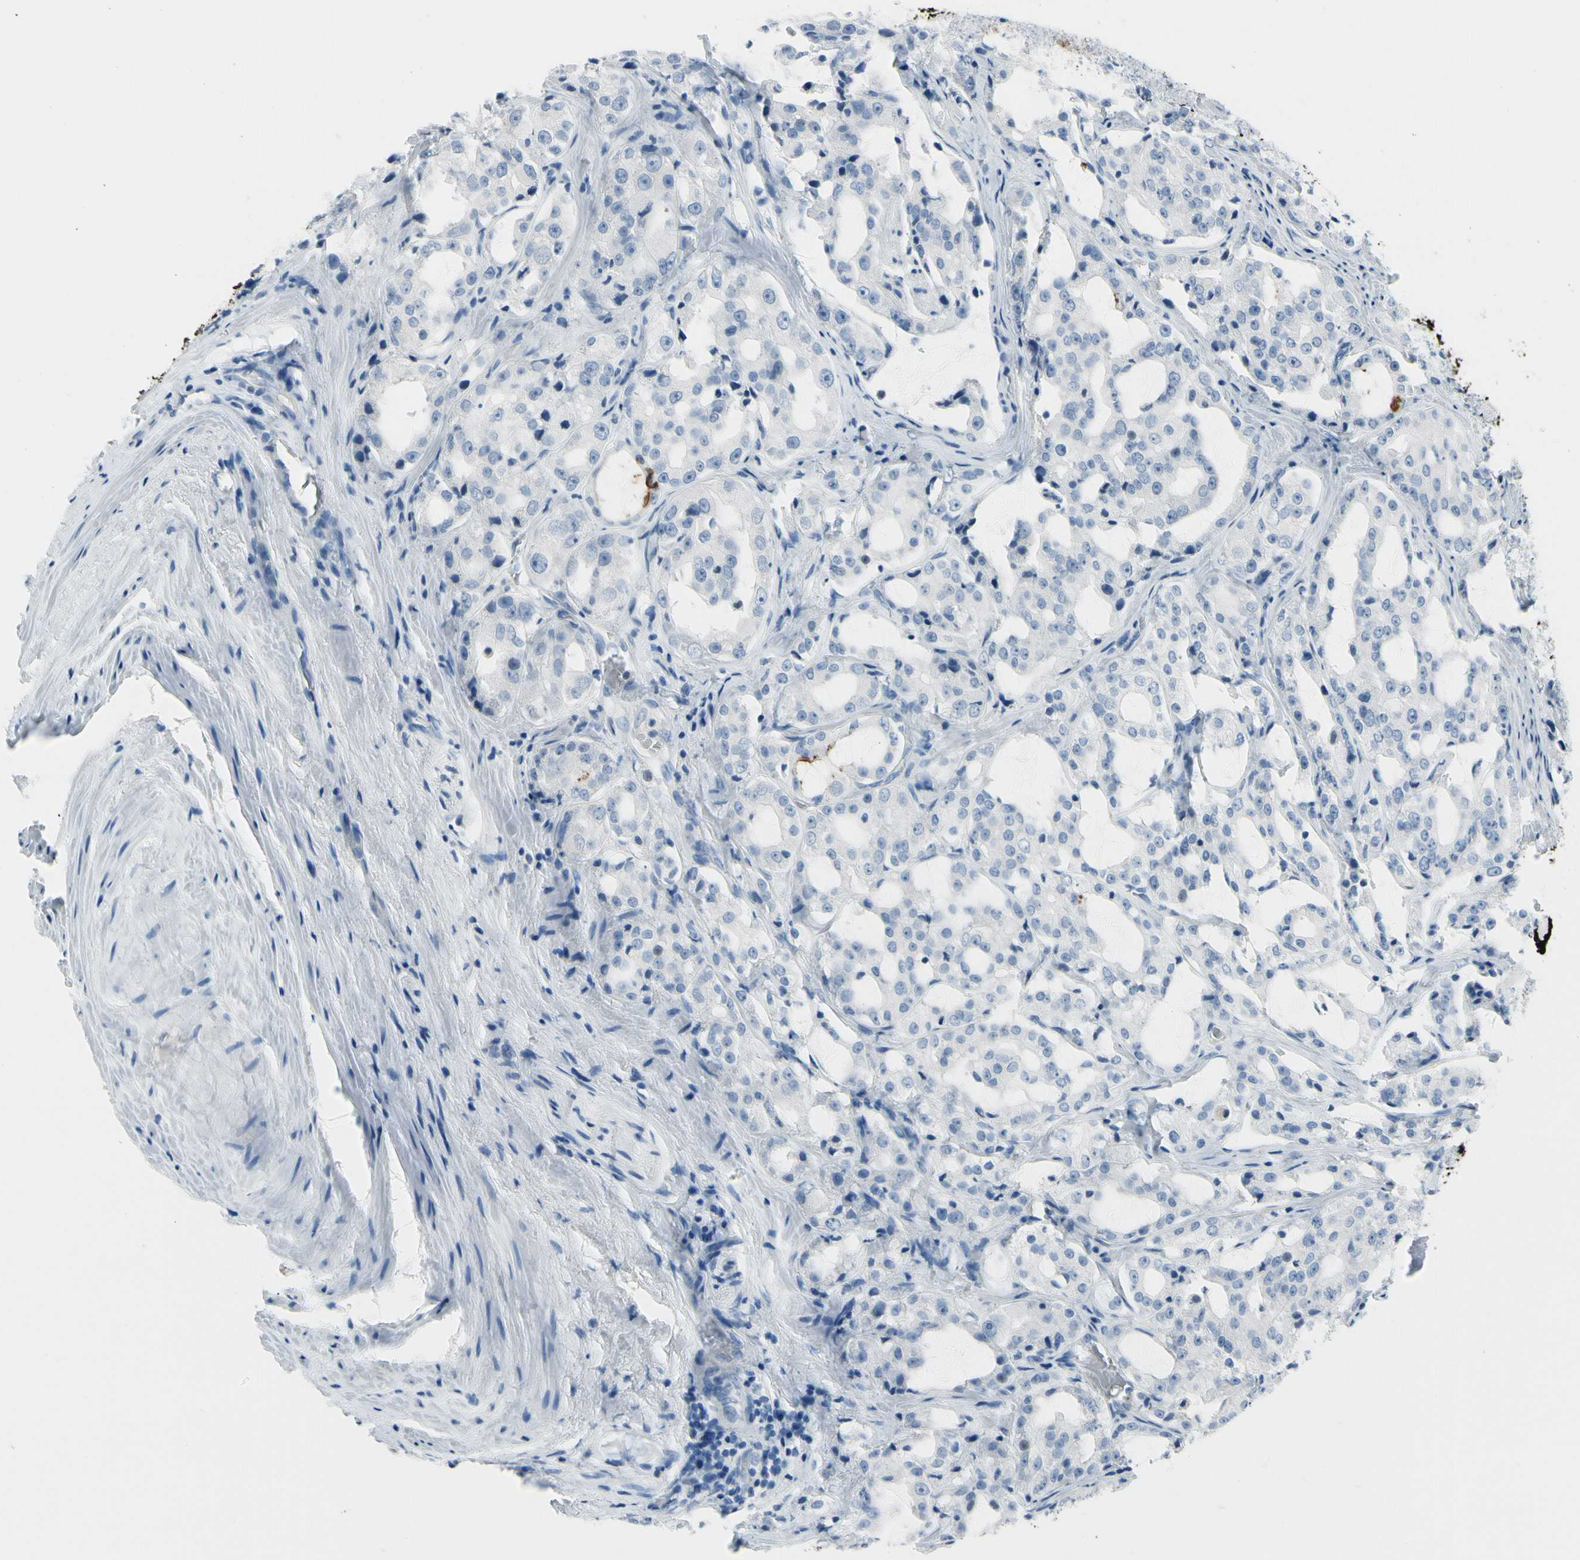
{"staining": {"intensity": "negative", "quantity": "none", "location": "none"}, "tissue": "prostate cancer", "cell_type": "Tumor cells", "image_type": "cancer", "snomed": [{"axis": "morphology", "description": "Adenocarcinoma, High grade"}, {"axis": "topography", "description": "Prostate"}], "caption": "Tumor cells show no significant expression in prostate cancer.", "gene": "MUC5B", "patient": {"sex": "male", "age": 73}}